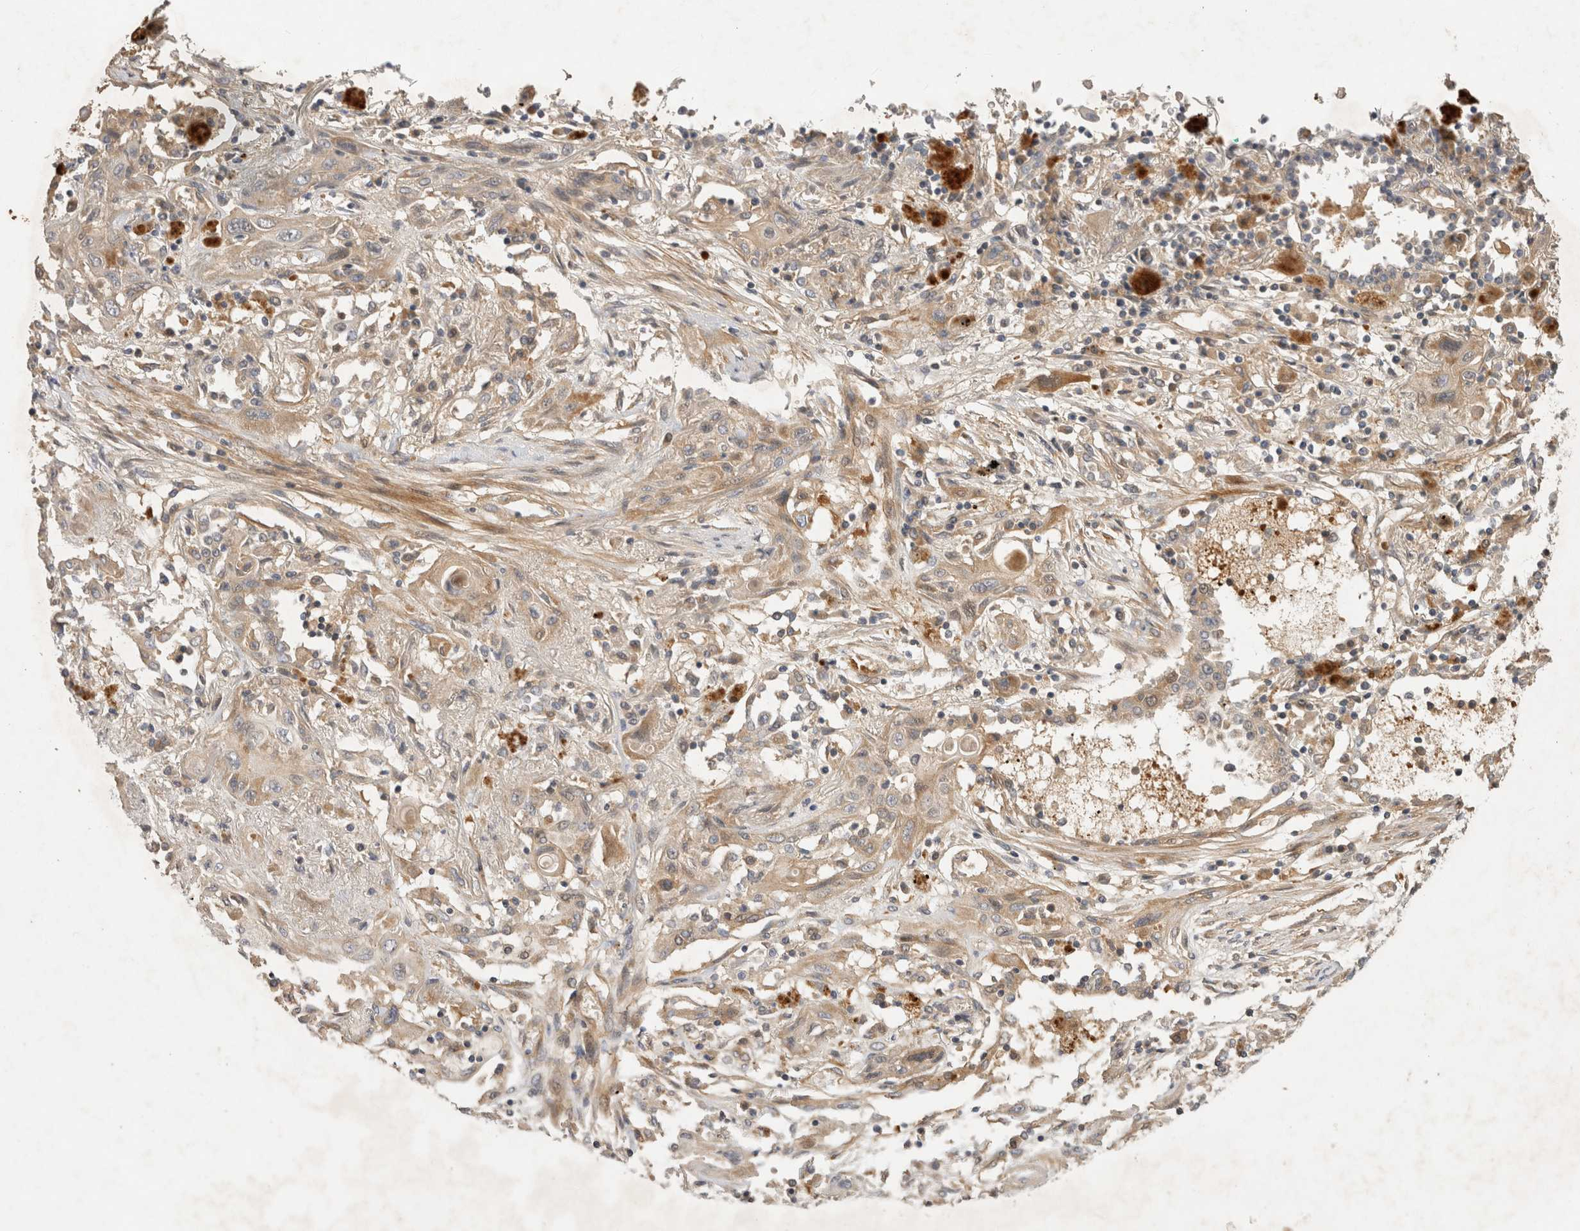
{"staining": {"intensity": "weak", "quantity": ">75%", "location": "cytoplasmic/membranous"}, "tissue": "lung cancer", "cell_type": "Tumor cells", "image_type": "cancer", "snomed": [{"axis": "morphology", "description": "Squamous cell carcinoma, NOS"}, {"axis": "topography", "description": "Lung"}], "caption": "DAB (3,3'-diaminobenzidine) immunohistochemical staining of squamous cell carcinoma (lung) displays weak cytoplasmic/membranous protein expression in about >75% of tumor cells.", "gene": "PPP1R42", "patient": {"sex": "female", "age": 47}}